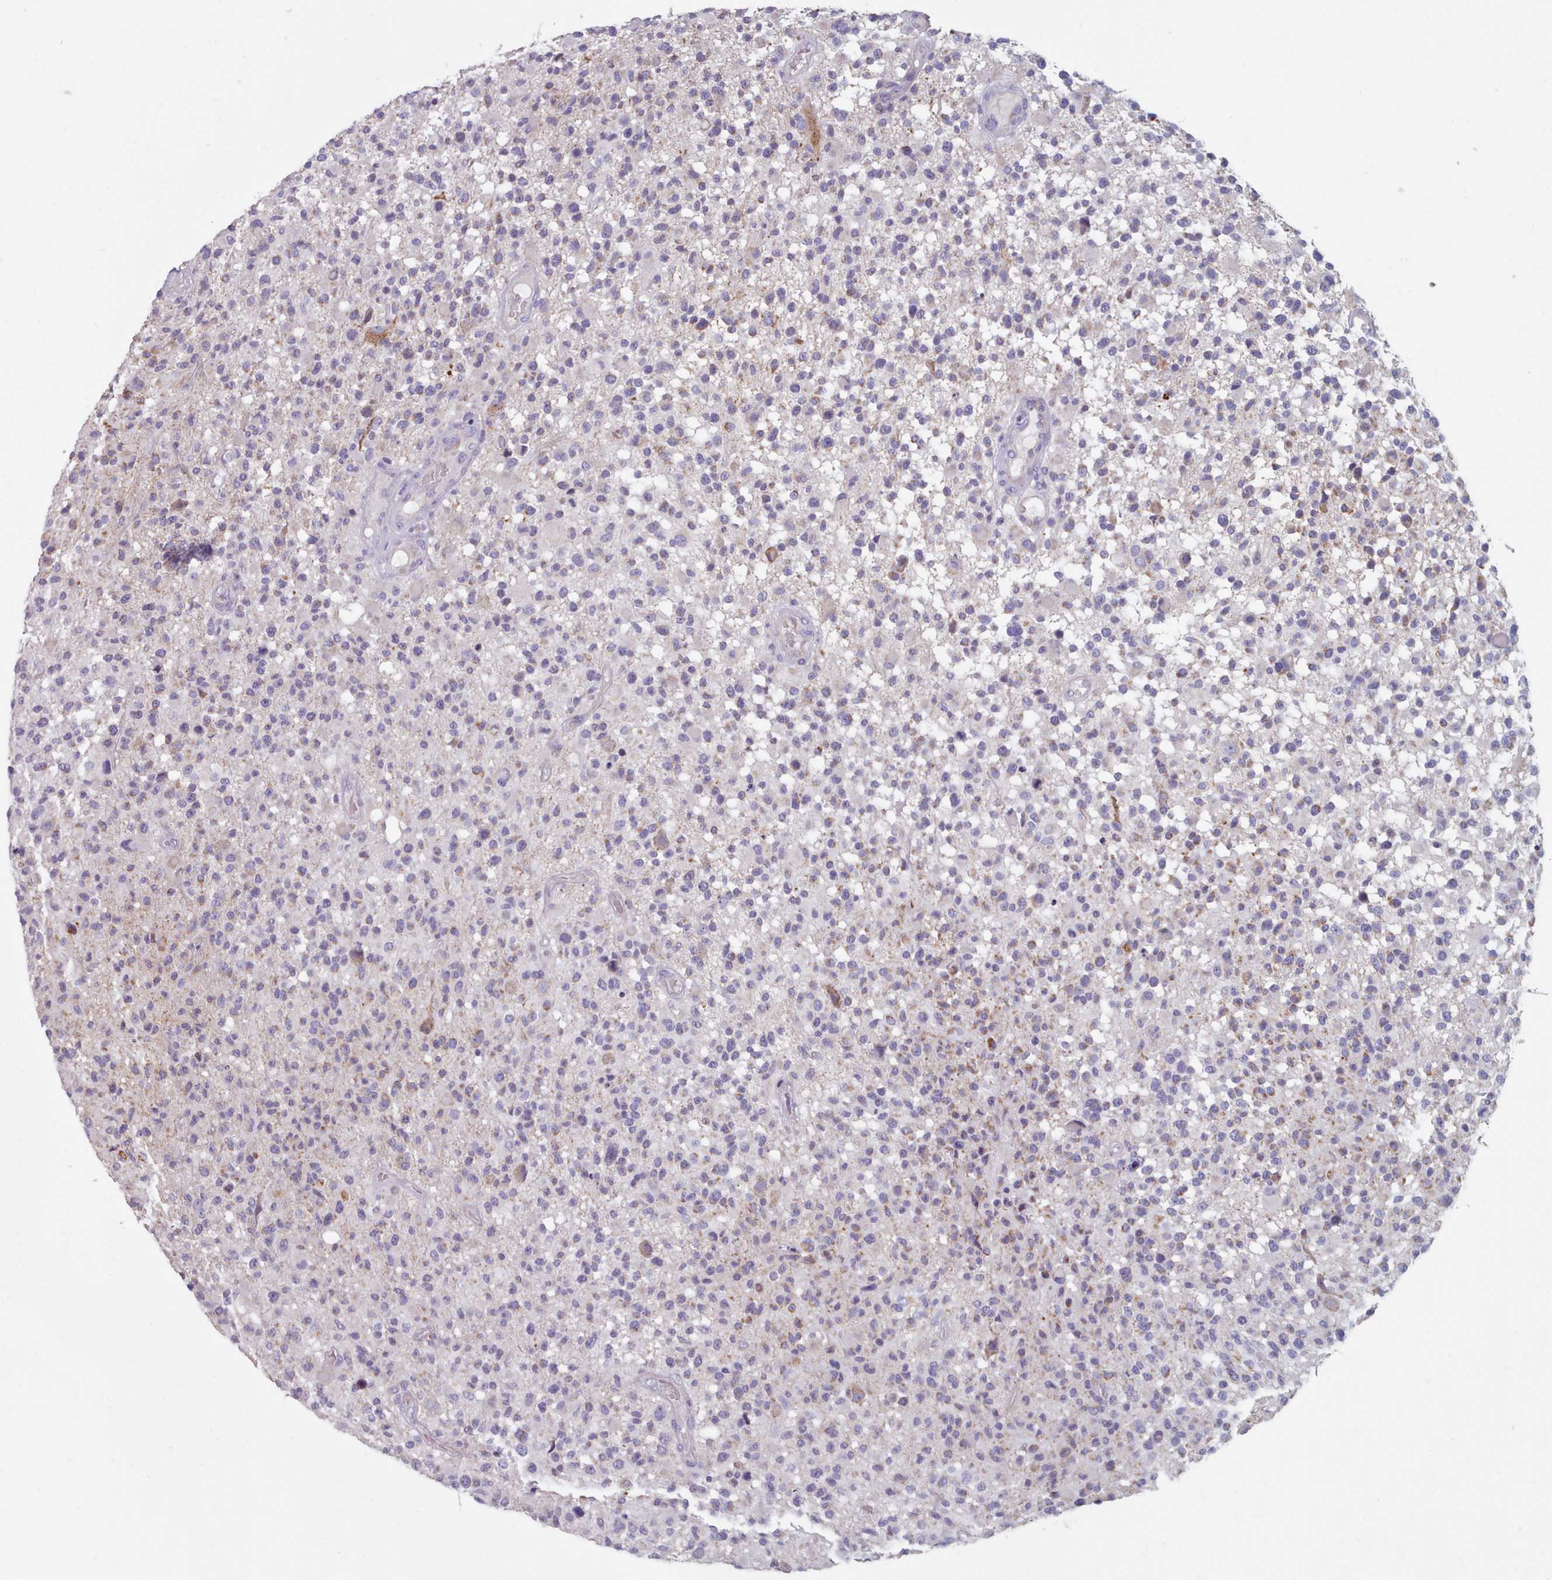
{"staining": {"intensity": "negative", "quantity": "none", "location": "none"}, "tissue": "glioma", "cell_type": "Tumor cells", "image_type": "cancer", "snomed": [{"axis": "morphology", "description": "Glioma, malignant, High grade"}, {"axis": "morphology", "description": "Glioblastoma, NOS"}, {"axis": "topography", "description": "Brain"}], "caption": "Photomicrograph shows no protein positivity in tumor cells of glioma tissue.", "gene": "HAO1", "patient": {"sex": "male", "age": 60}}